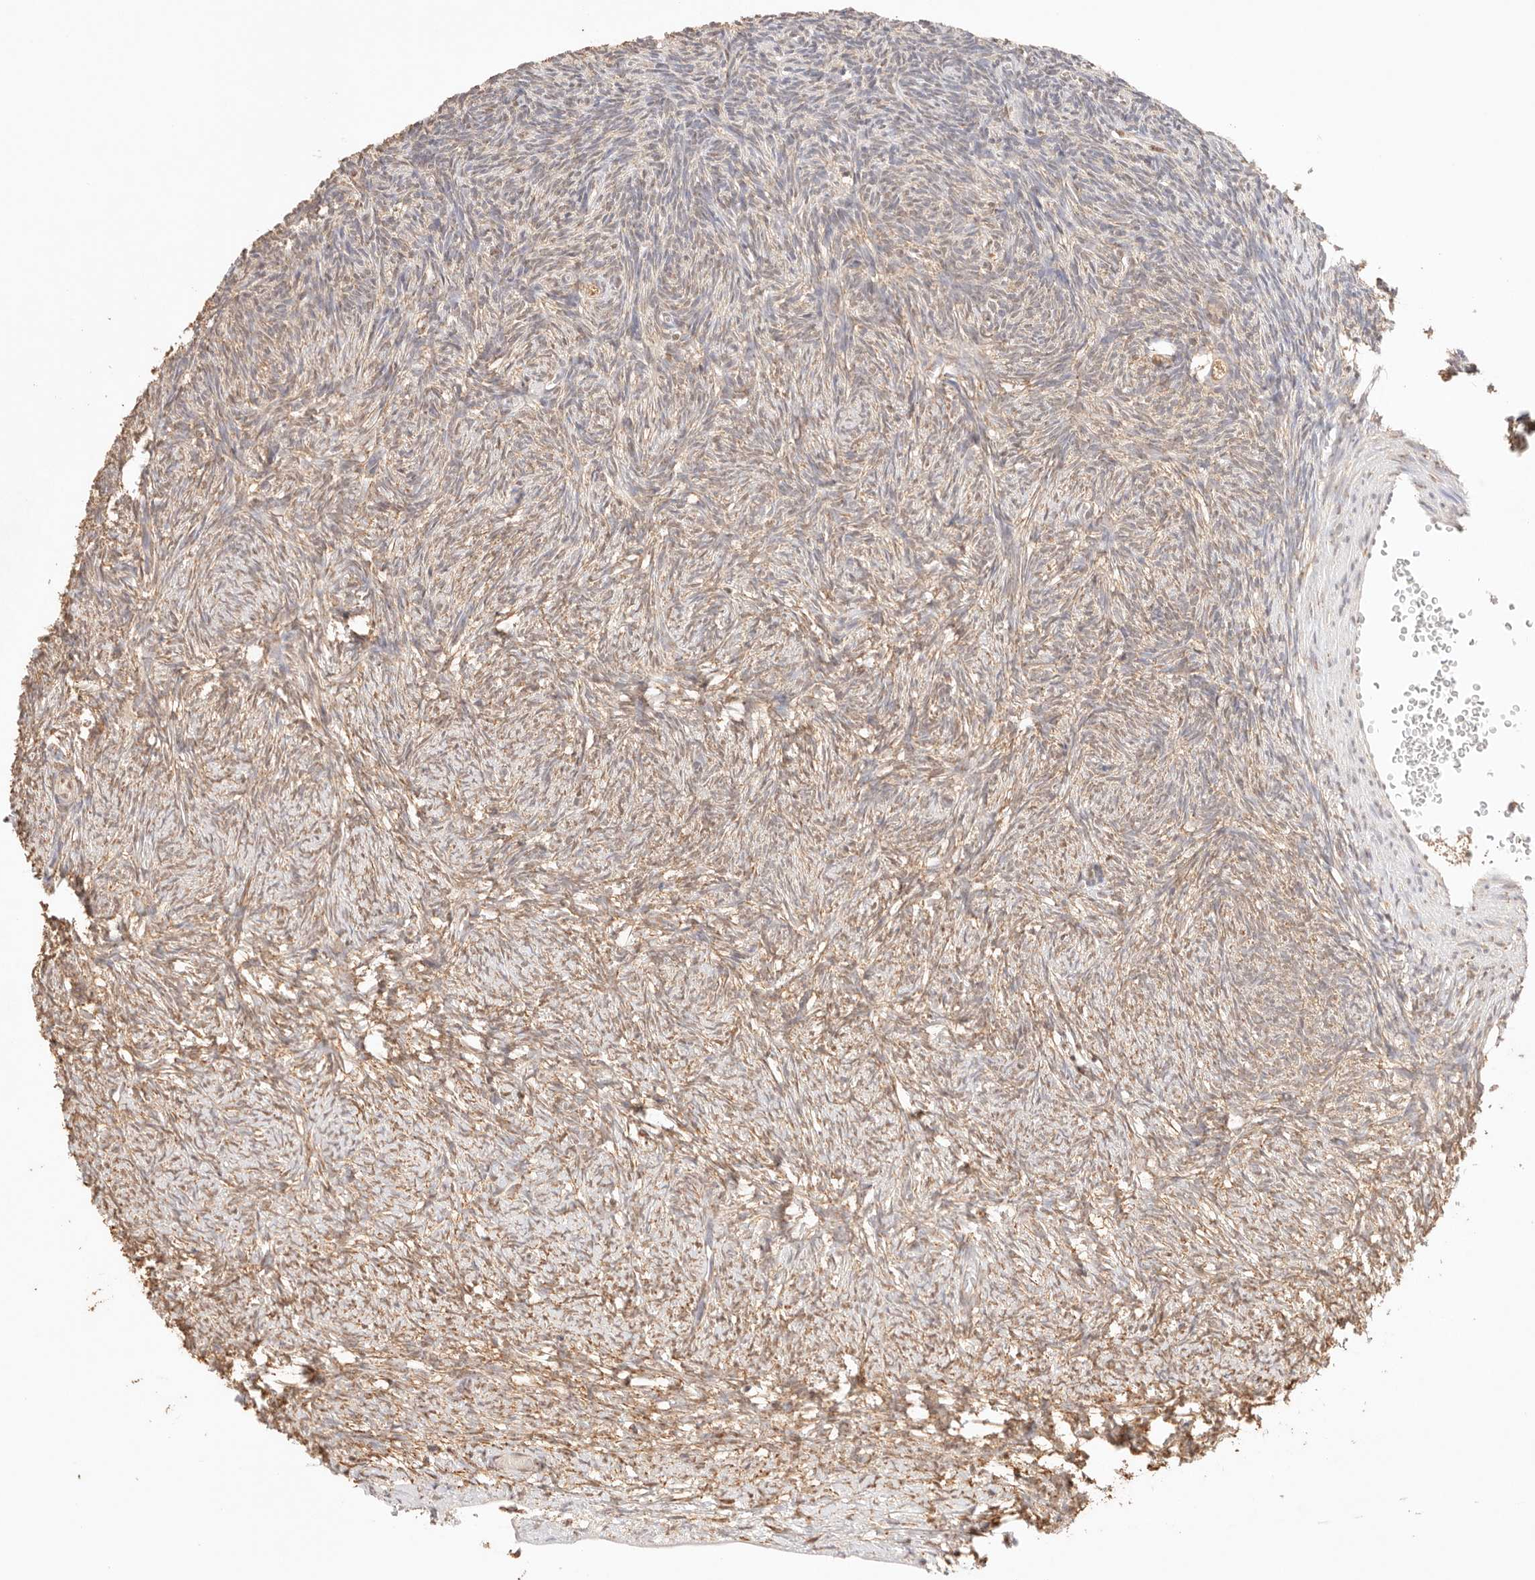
{"staining": {"intensity": "moderate", "quantity": ">75%", "location": "cytoplasmic/membranous"}, "tissue": "ovary", "cell_type": "Follicle cells", "image_type": "normal", "snomed": [{"axis": "morphology", "description": "Normal tissue, NOS"}, {"axis": "topography", "description": "Ovary"}], "caption": "Immunohistochemical staining of normal ovary demonstrates moderate cytoplasmic/membranous protein expression in approximately >75% of follicle cells. (DAB (3,3'-diaminobenzidine) = brown stain, brightfield microscopy at high magnification).", "gene": "IL1R2", "patient": {"sex": "female", "age": 34}}